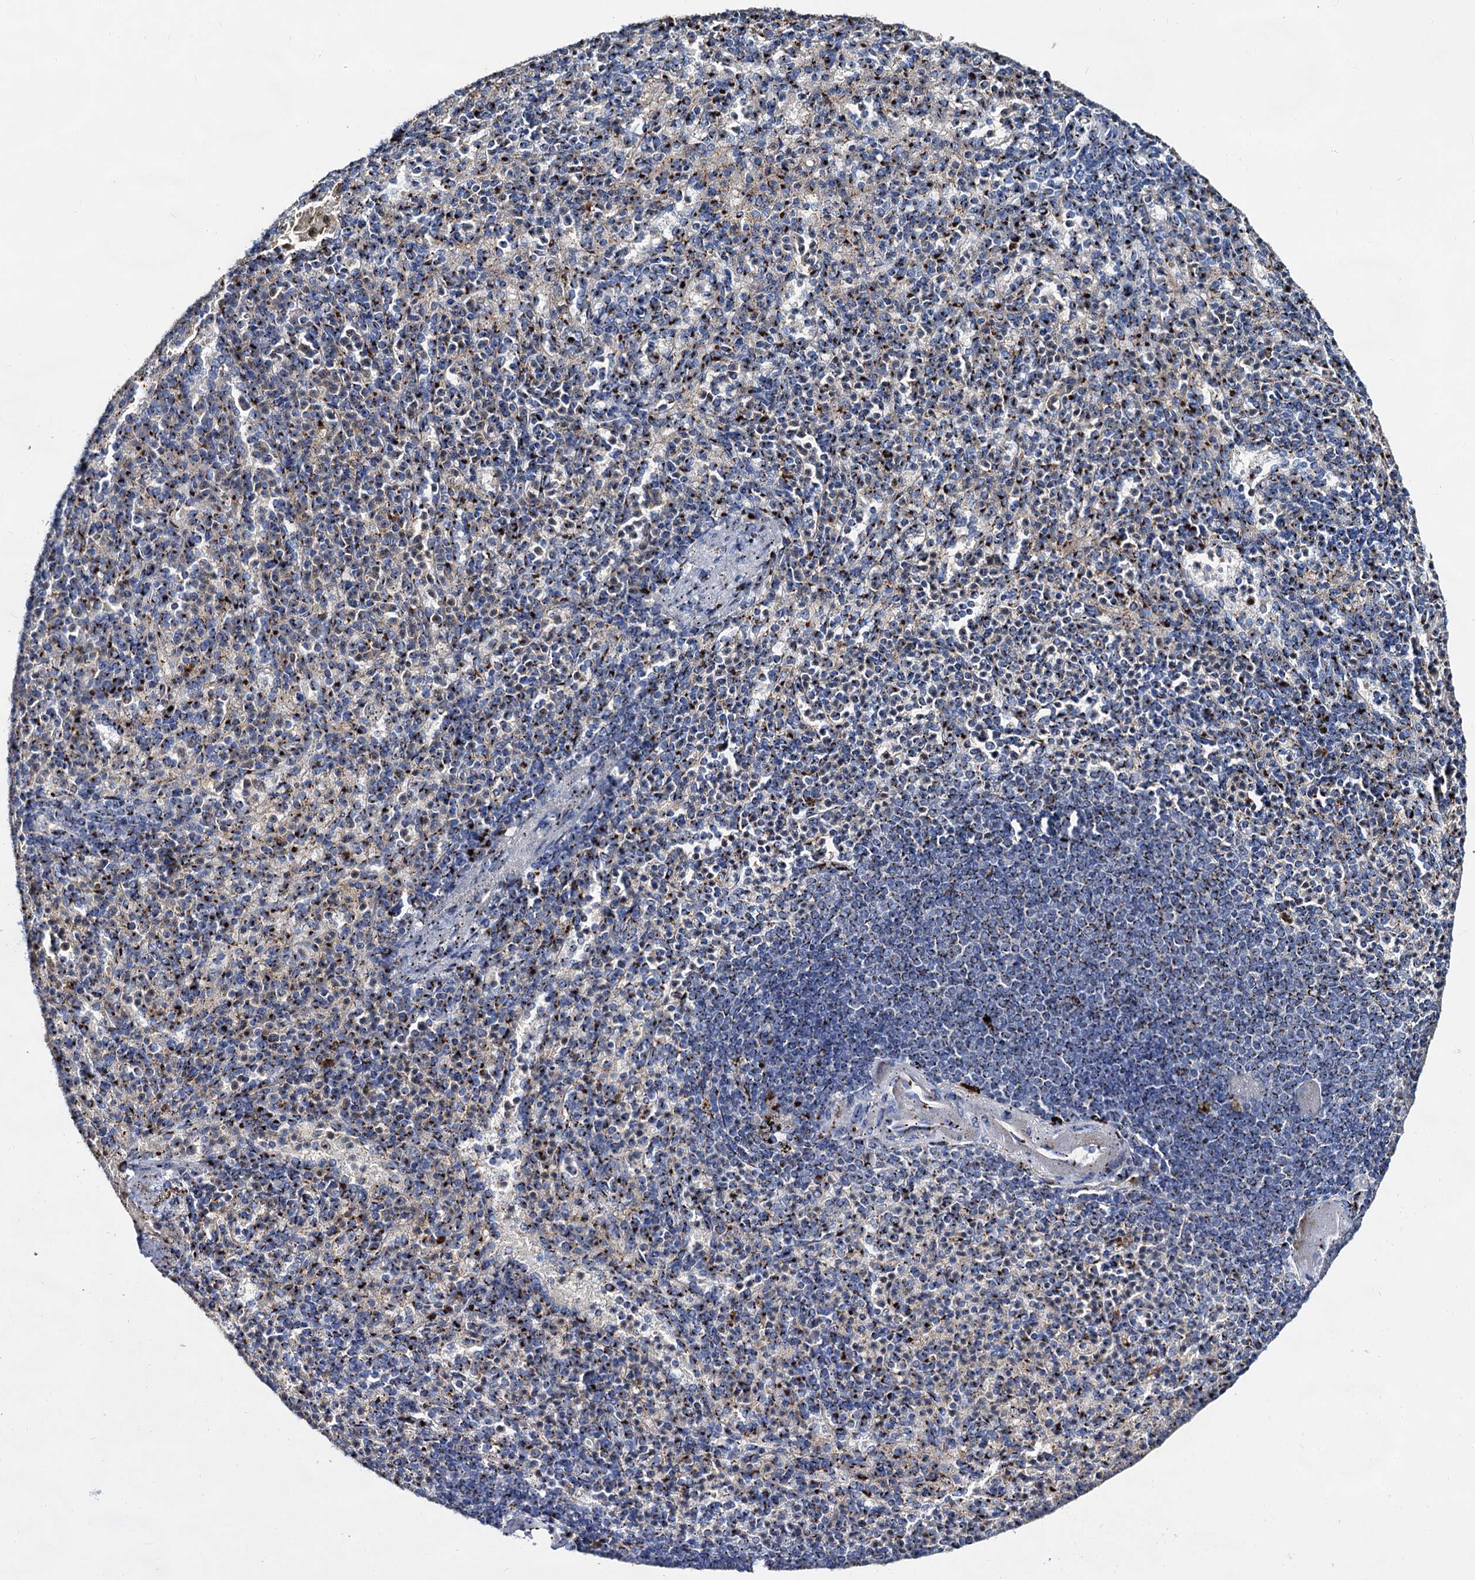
{"staining": {"intensity": "strong", "quantity": "25%-75%", "location": "cytoplasmic/membranous"}, "tissue": "spleen", "cell_type": "Cells in red pulp", "image_type": "normal", "snomed": [{"axis": "morphology", "description": "Normal tissue, NOS"}, {"axis": "topography", "description": "Spleen"}], "caption": "Cells in red pulp reveal strong cytoplasmic/membranous positivity in approximately 25%-75% of cells in unremarkable spleen. (Stains: DAB (3,3'-diaminobenzidine) in brown, nuclei in blue, Microscopy: brightfield microscopy at high magnification).", "gene": "TM9SF3", "patient": {"sex": "female", "age": 74}}